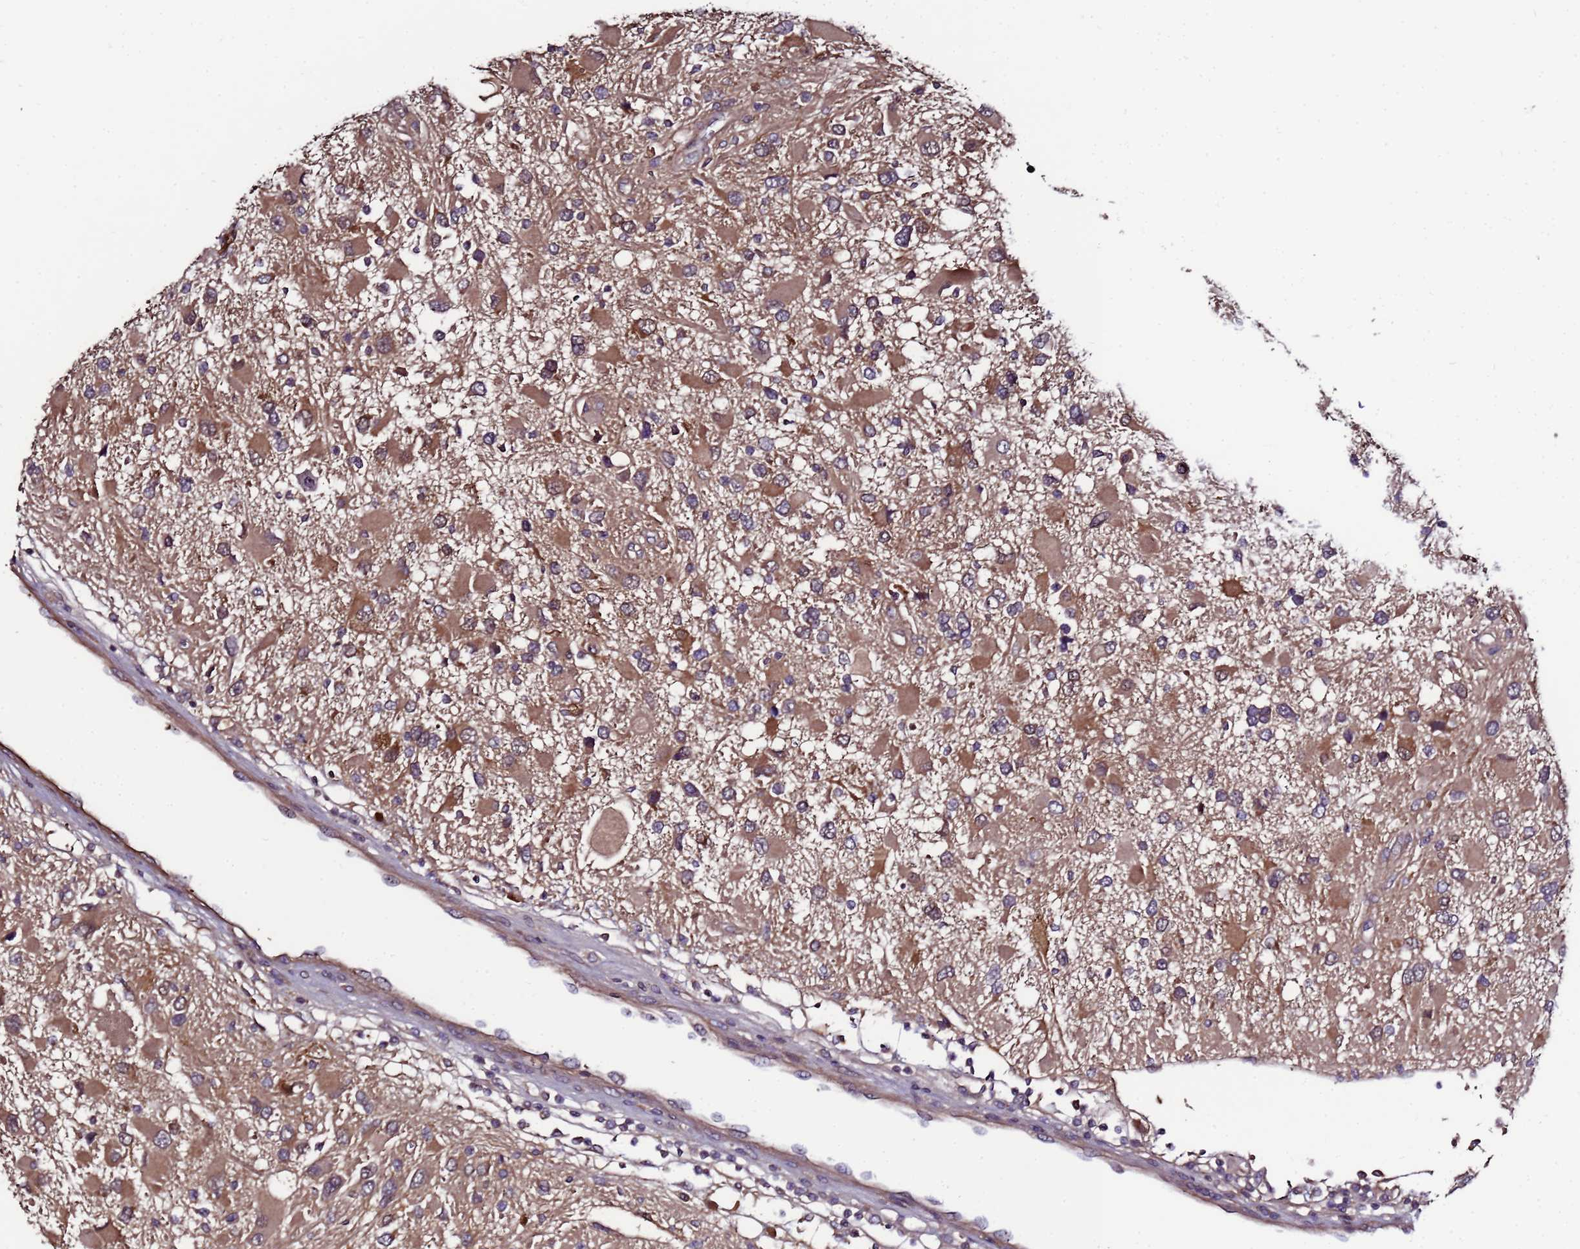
{"staining": {"intensity": "moderate", "quantity": ">75%", "location": "cytoplasmic/membranous"}, "tissue": "glioma", "cell_type": "Tumor cells", "image_type": "cancer", "snomed": [{"axis": "morphology", "description": "Glioma, malignant, High grade"}, {"axis": "topography", "description": "Brain"}], "caption": "Immunohistochemical staining of glioma displays moderate cytoplasmic/membranous protein expression in about >75% of tumor cells.", "gene": "NAXE", "patient": {"sex": "male", "age": 53}}